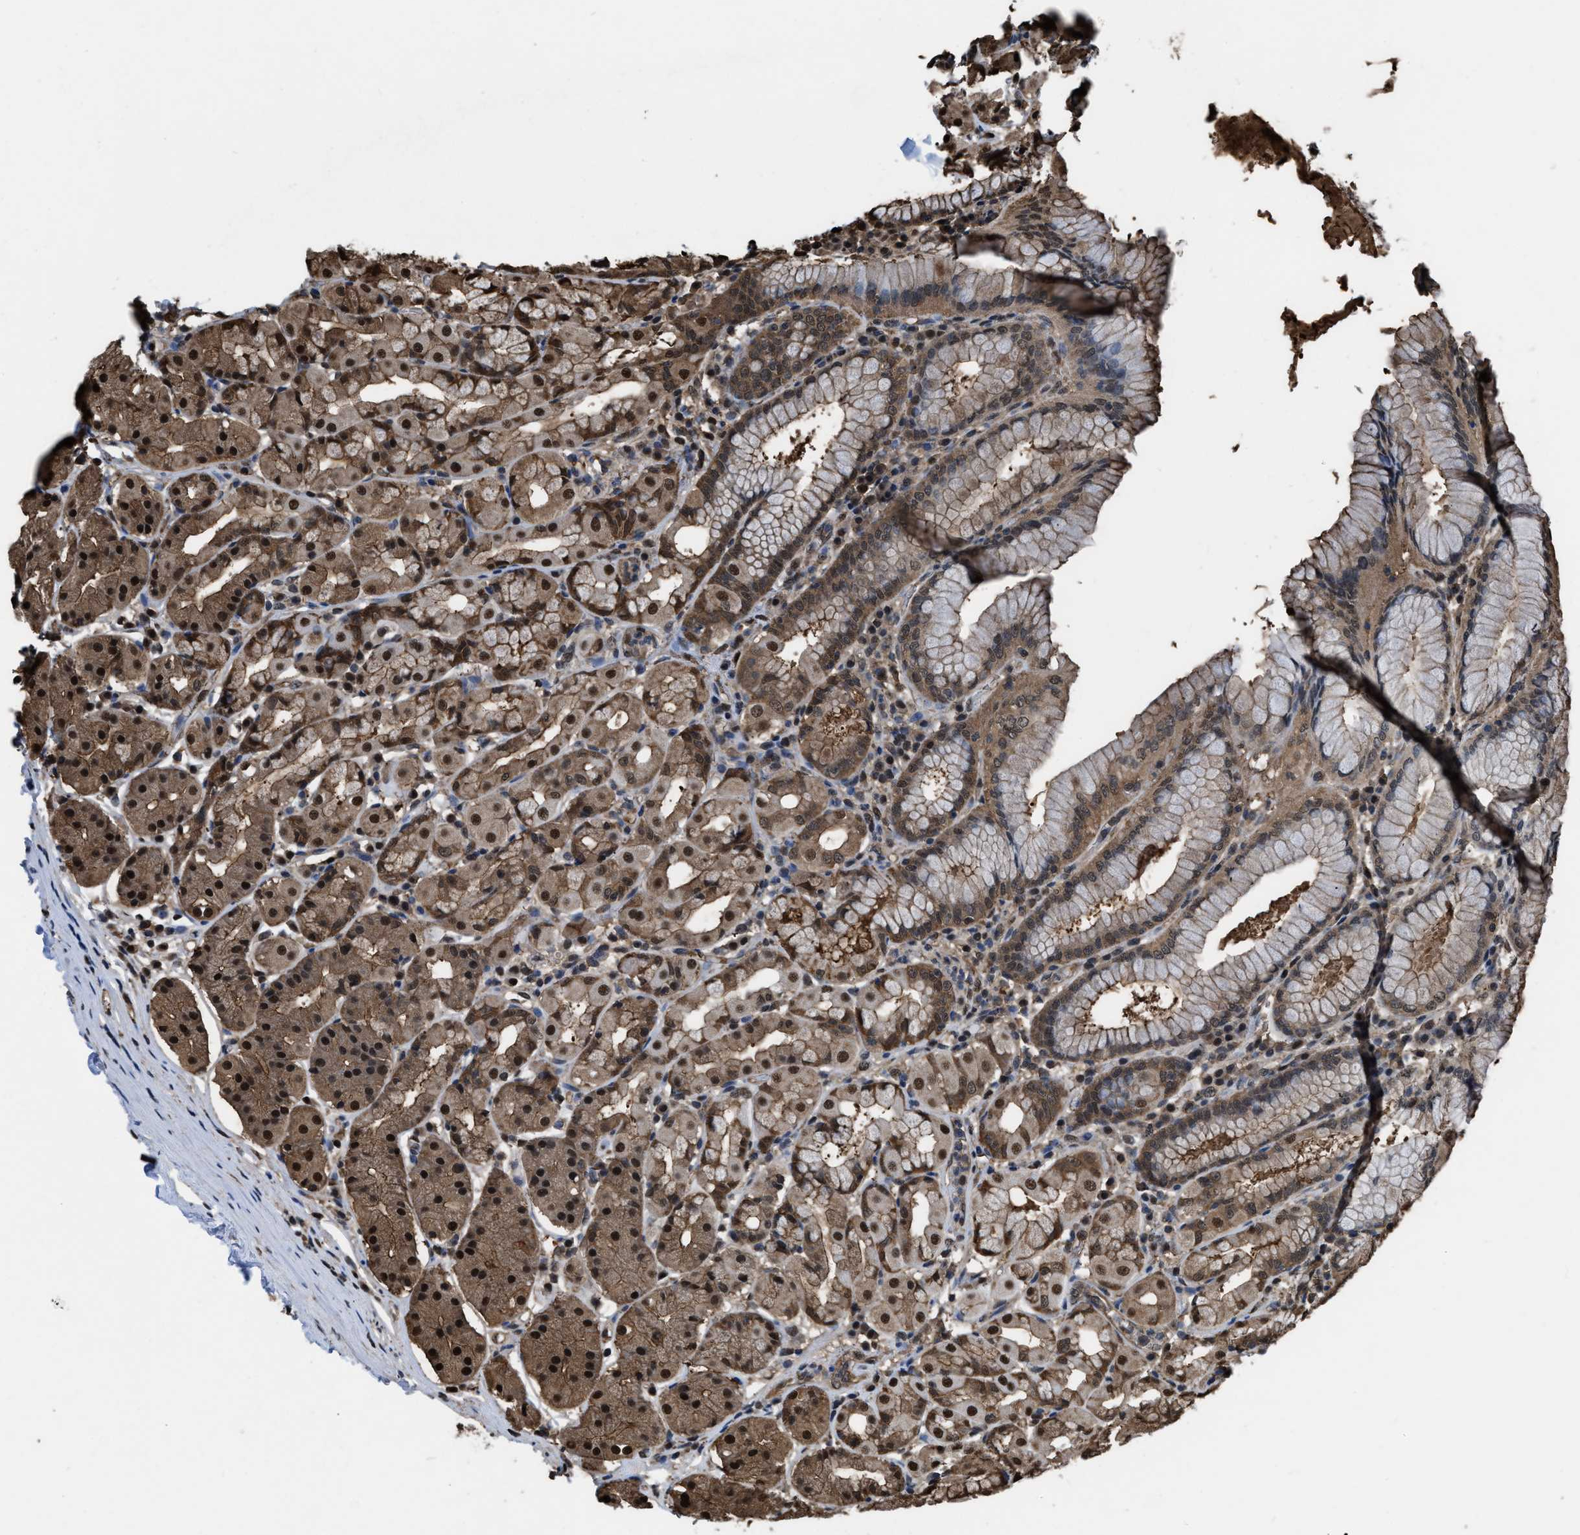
{"staining": {"intensity": "strong", "quantity": ">75%", "location": "cytoplasmic/membranous,nuclear"}, "tissue": "stomach", "cell_type": "Glandular cells", "image_type": "normal", "snomed": [{"axis": "morphology", "description": "Normal tissue, NOS"}, {"axis": "topography", "description": "Stomach"}, {"axis": "topography", "description": "Stomach, lower"}], "caption": "IHC staining of unremarkable stomach, which reveals high levels of strong cytoplasmic/membranous,nuclear positivity in approximately >75% of glandular cells indicating strong cytoplasmic/membranous,nuclear protein expression. The staining was performed using DAB (3,3'-diaminobenzidine) (brown) for protein detection and nuclei were counterstained in hematoxylin (blue).", "gene": "FNTA", "patient": {"sex": "female", "age": 56}}